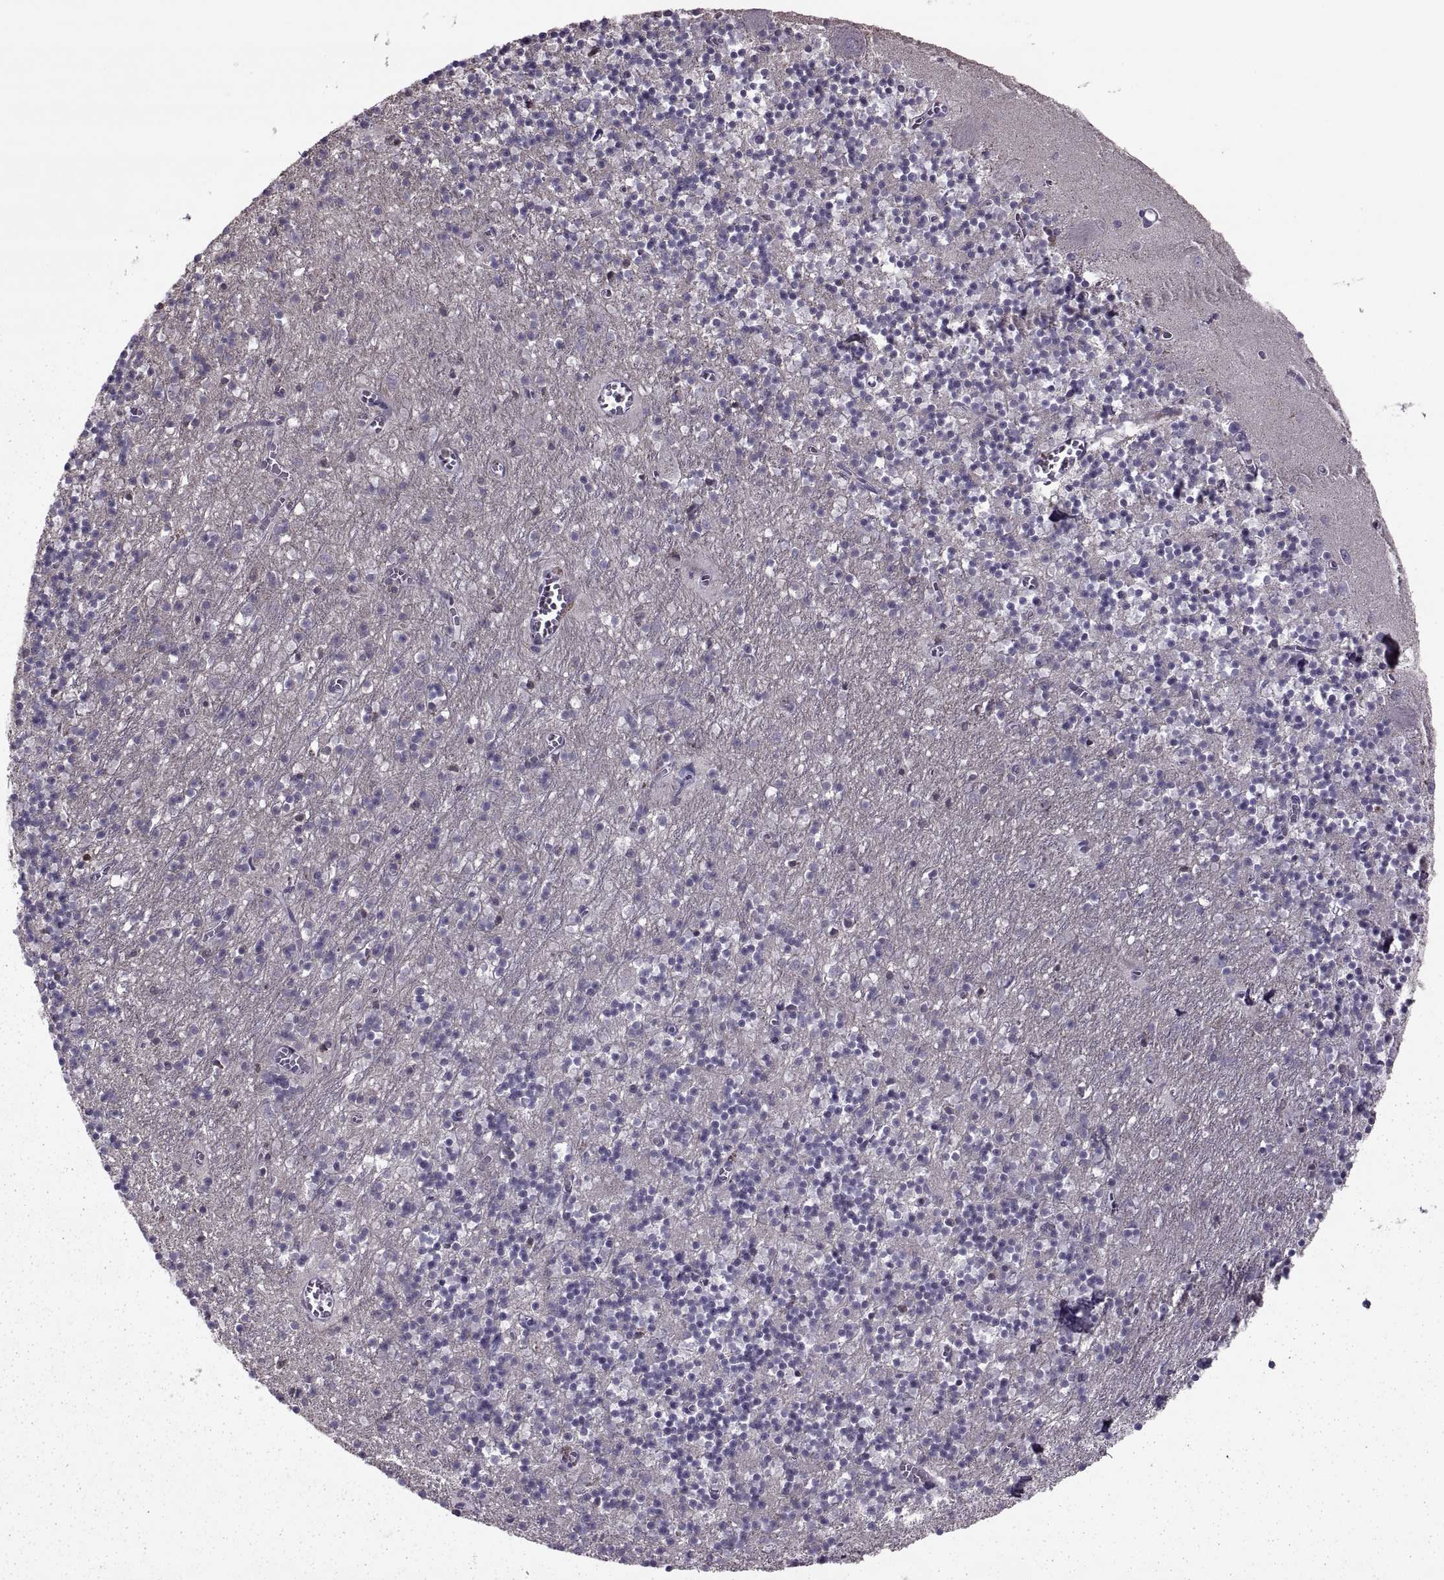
{"staining": {"intensity": "negative", "quantity": "none", "location": "none"}, "tissue": "cerebellum", "cell_type": "Cells in granular layer", "image_type": "normal", "snomed": [{"axis": "morphology", "description": "Normal tissue, NOS"}, {"axis": "topography", "description": "Cerebellum"}], "caption": "This is an immunohistochemistry micrograph of normal cerebellum. There is no positivity in cells in granular layer.", "gene": "ODF3", "patient": {"sex": "female", "age": 64}}